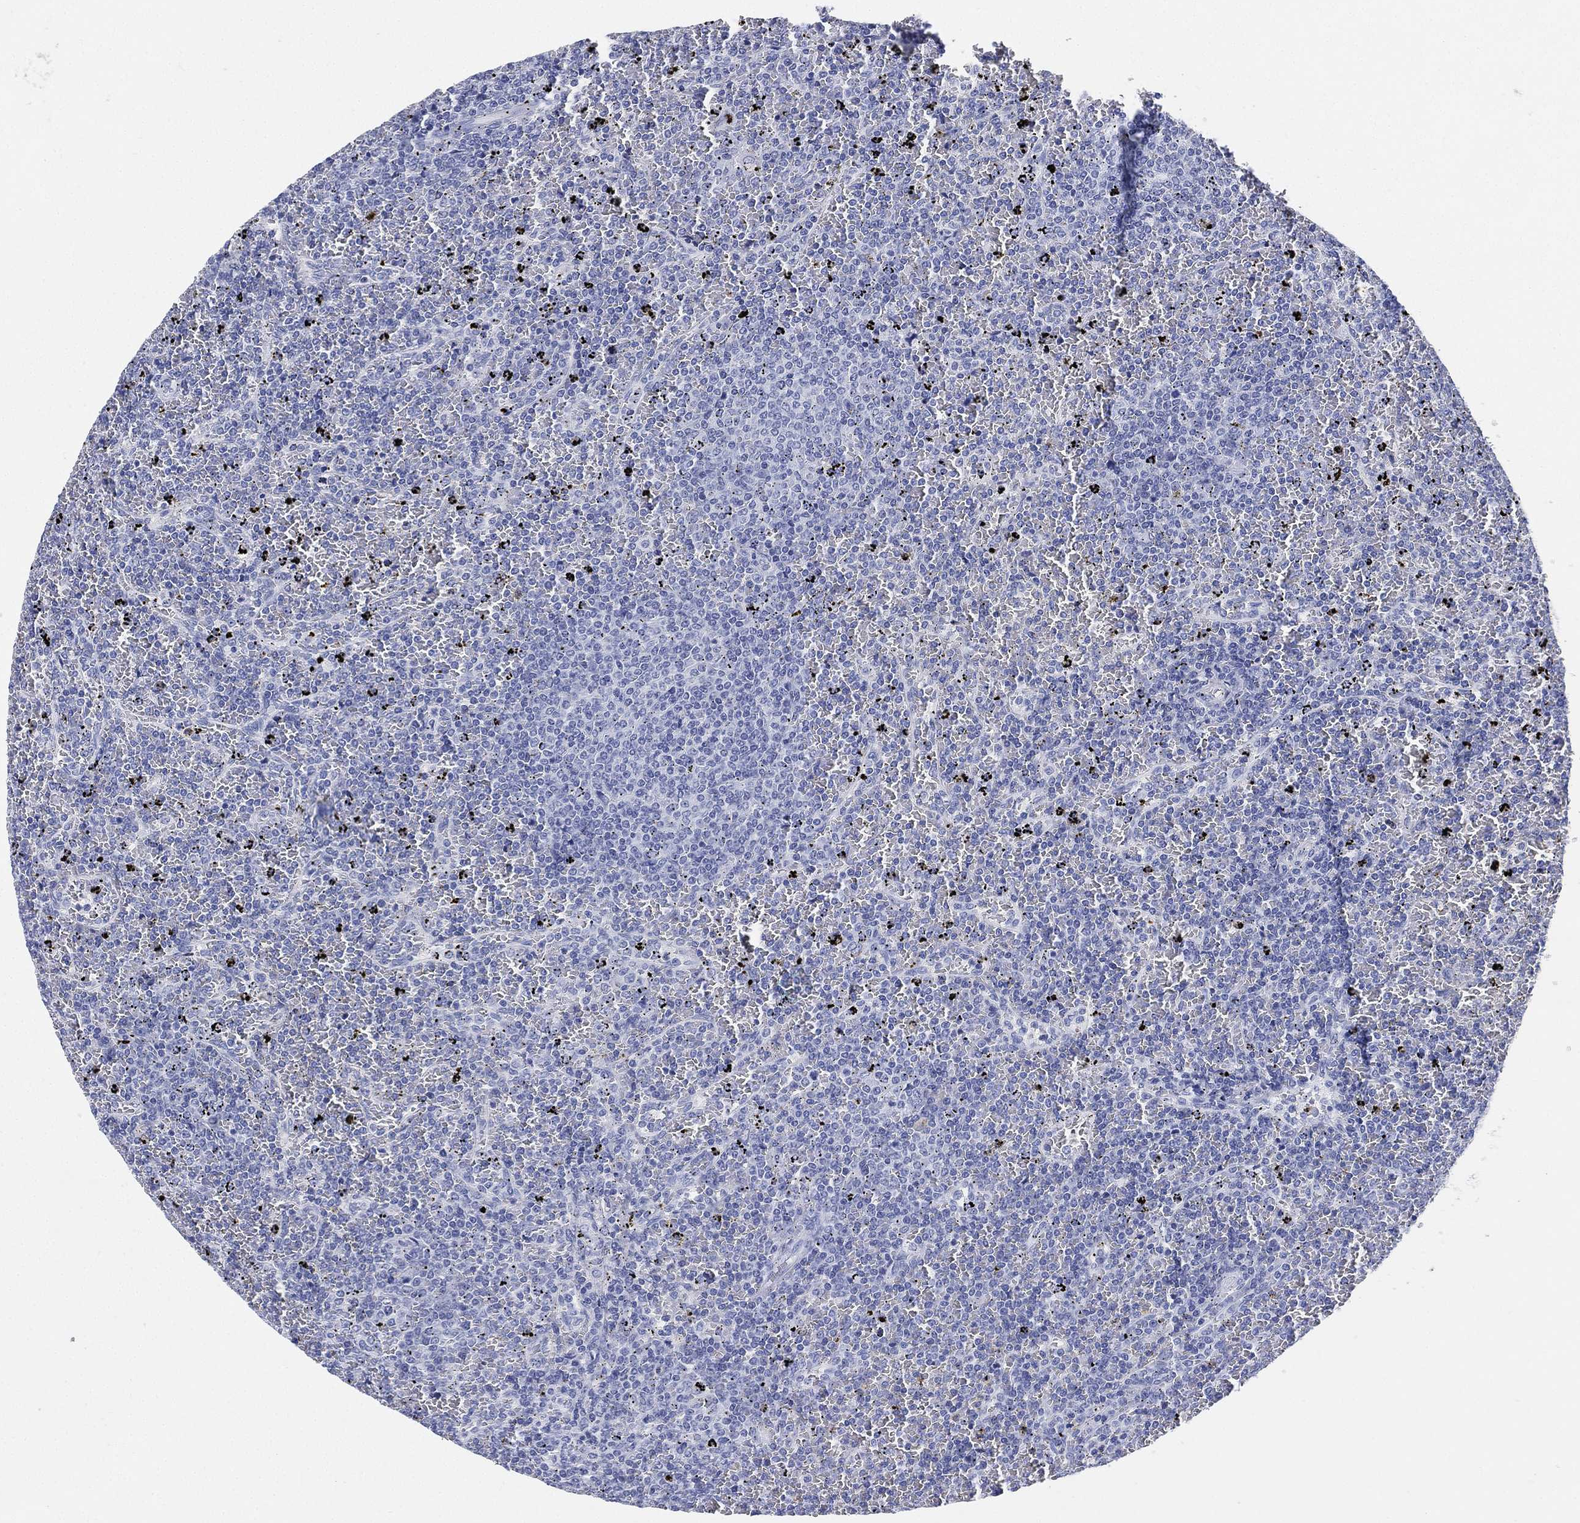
{"staining": {"intensity": "negative", "quantity": "none", "location": "none"}, "tissue": "lymphoma", "cell_type": "Tumor cells", "image_type": "cancer", "snomed": [{"axis": "morphology", "description": "Malignant lymphoma, non-Hodgkin's type, Low grade"}, {"axis": "topography", "description": "Spleen"}], "caption": "High magnification brightfield microscopy of malignant lymphoma, non-Hodgkin's type (low-grade) stained with DAB (brown) and counterstained with hematoxylin (blue): tumor cells show no significant expression.", "gene": "IYD", "patient": {"sex": "female", "age": 77}}